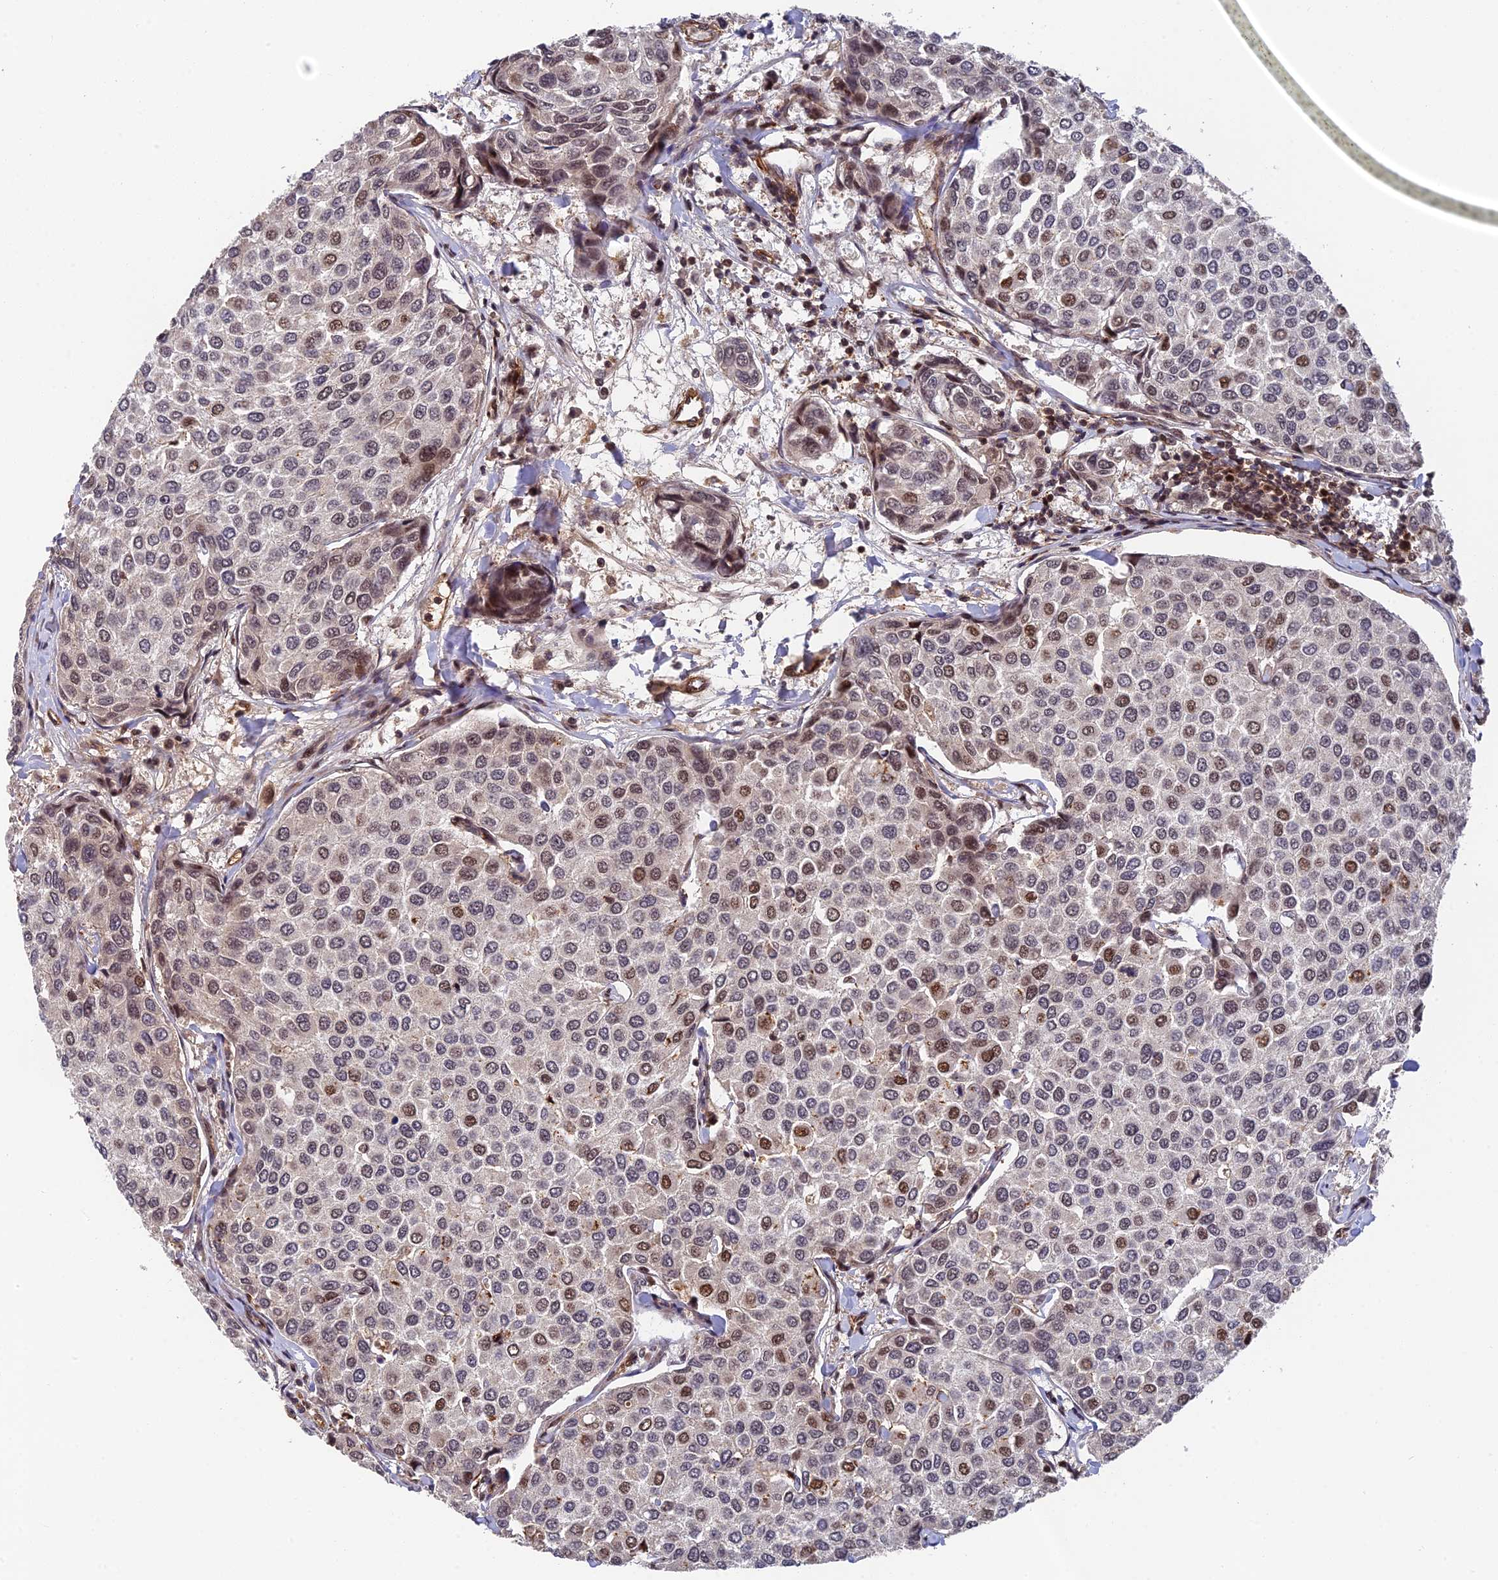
{"staining": {"intensity": "moderate", "quantity": "25%-75%", "location": "nuclear"}, "tissue": "breast cancer", "cell_type": "Tumor cells", "image_type": "cancer", "snomed": [{"axis": "morphology", "description": "Duct carcinoma"}, {"axis": "topography", "description": "Breast"}], "caption": "Immunohistochemistry (IHC) histopathology image of human breast invasive ductal carcinoma stained for a protein (brown), which reveals medium levels of moderate nuclear positivity in about 25%-75% of tumor cells.", "gene": "OSBPL1A", "patient": {"sex": "female", "age": 55}}